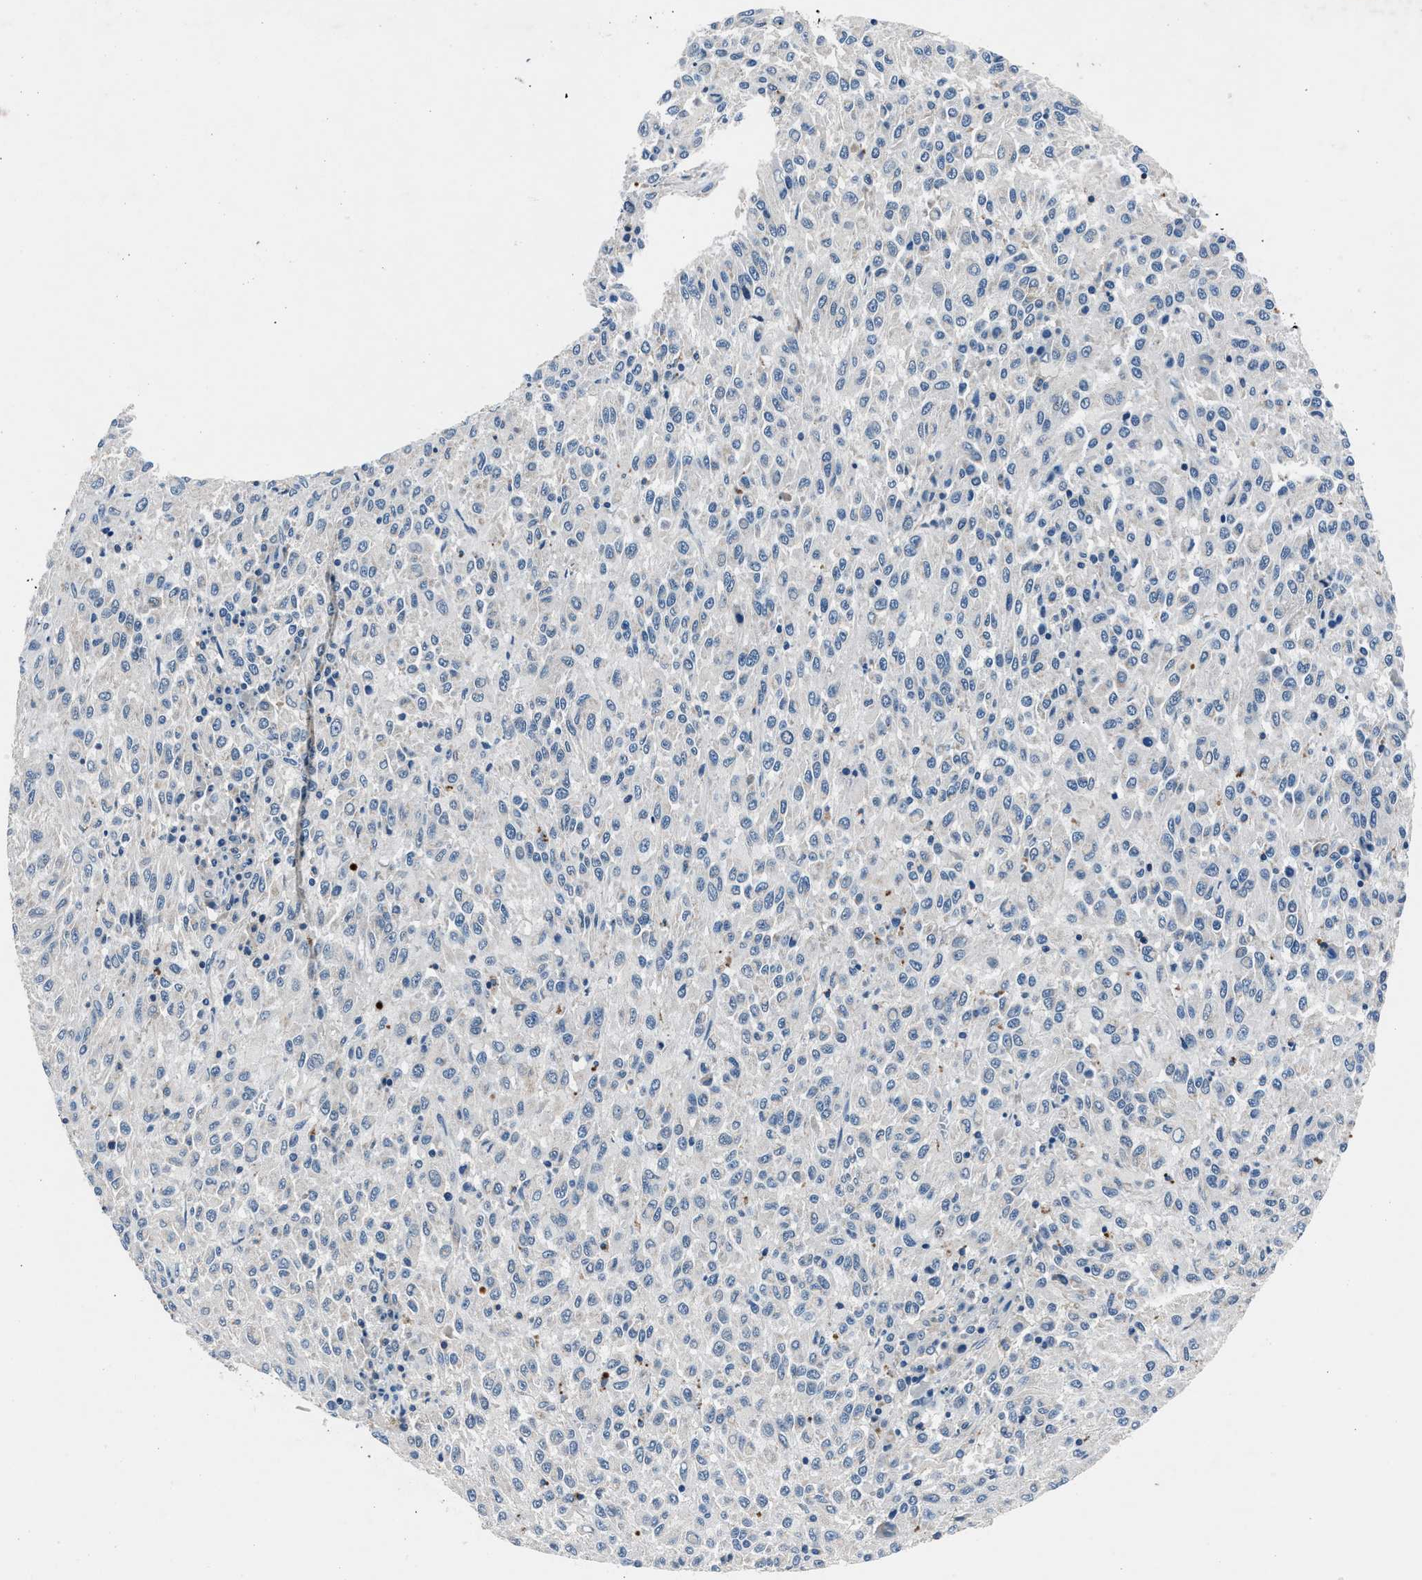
{"staining": {"intensity": "negative", "quantity": "none", "location": "none"}, "tissue": "melanoma", "cell_type": "Tumor cells", "image_type": "cancer", "snomed": [{"axis": "morphology", "description": "Malignant melanoma, Metastatic site"}, {"axis": "topography", "description": "Lung"}], "caption": "Tumor cells are negative for protein expression in human melanoma.", "gene": "DENND6B", "patient": {"sex": "male", "age": 64}}